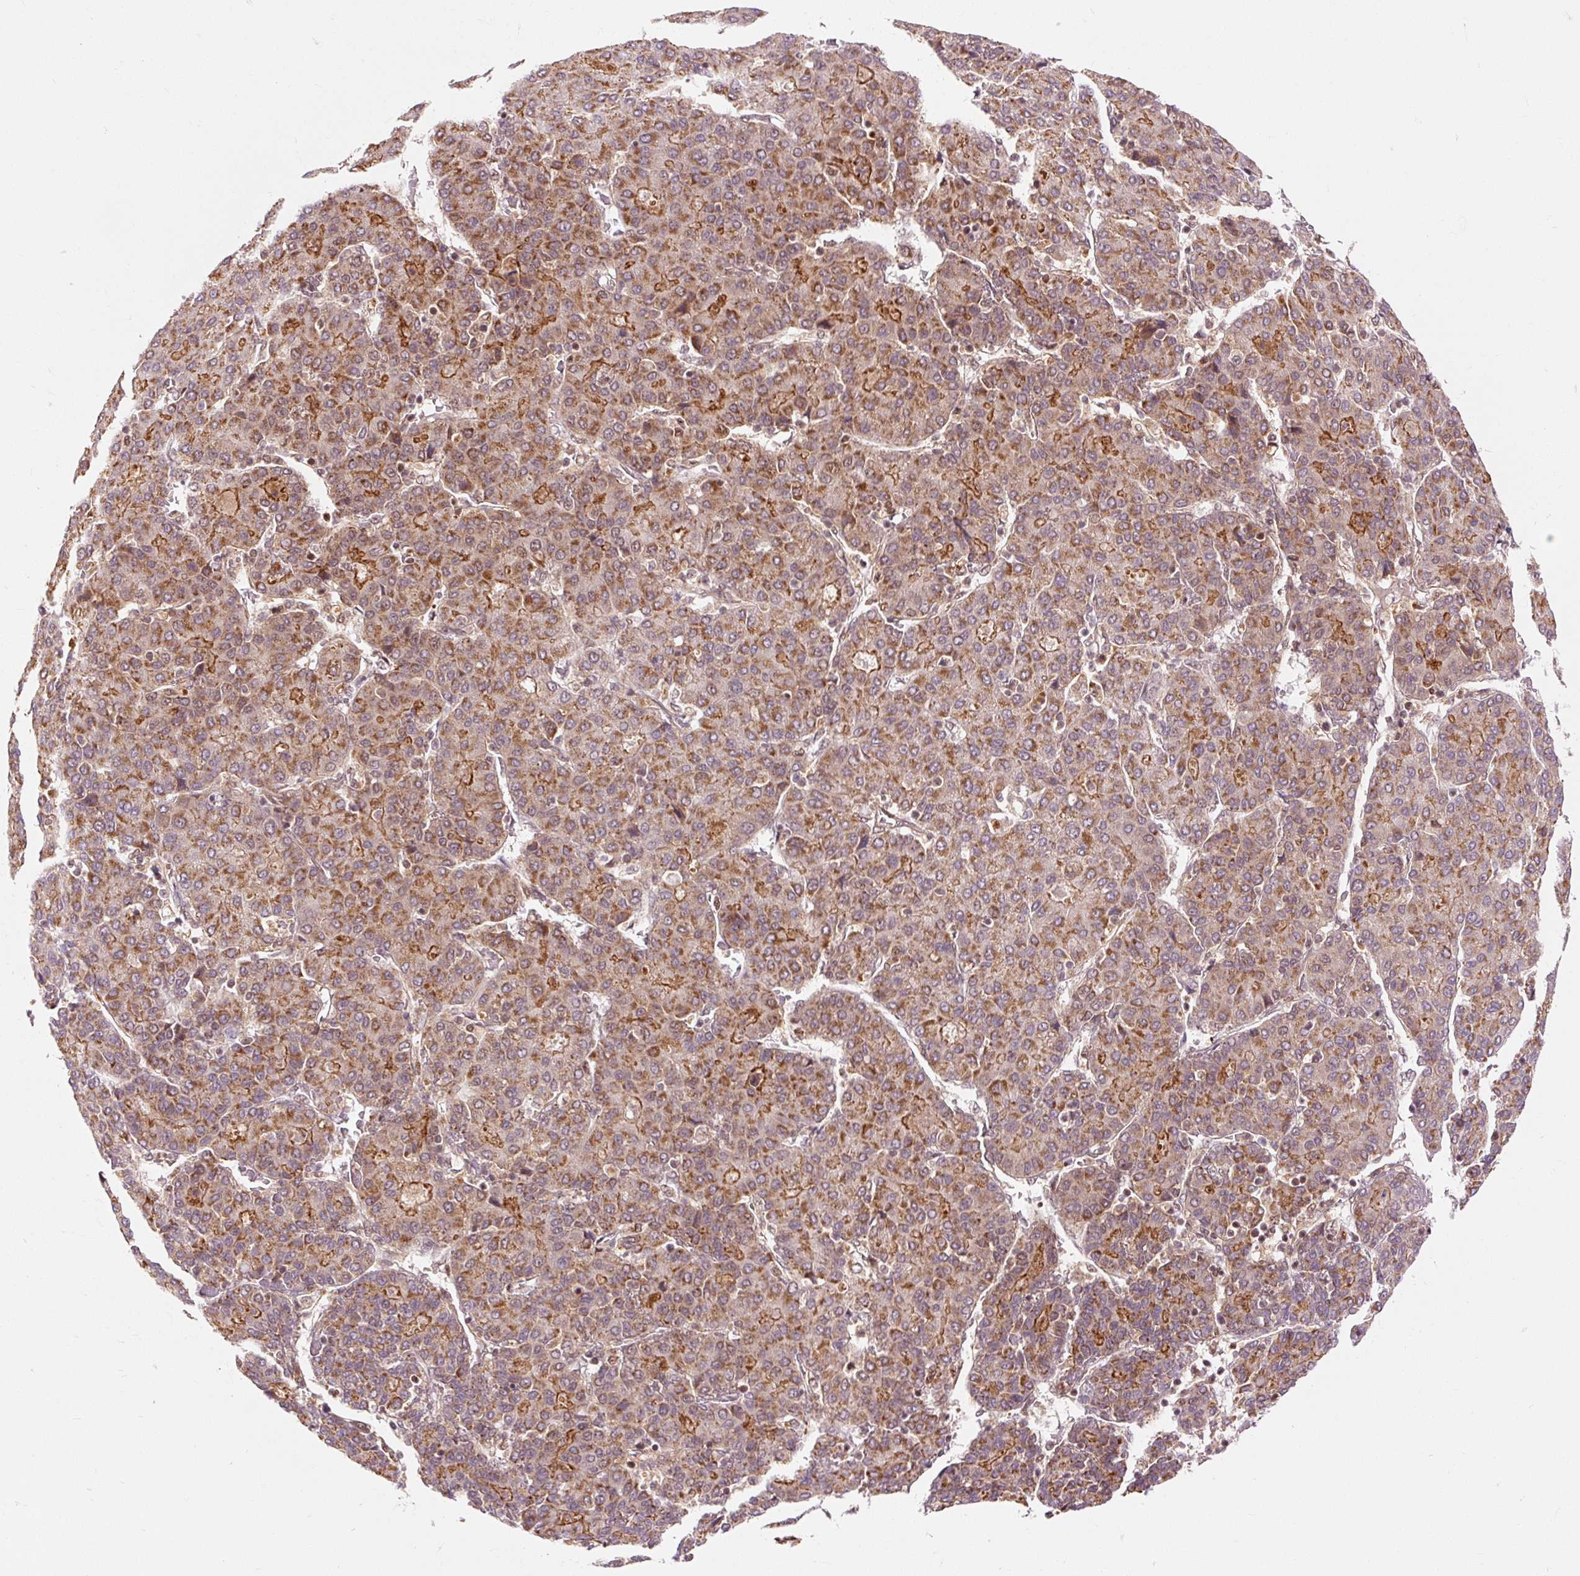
{"staining": {"intensity": "strong", "quantity": ">75%", "location": "cytoplasmic/membranous"}, "tissue": "liver cancer", "cell_type": "Tumor cells", "image_type": "cancer", "snomed": [{"axis": "morphology", "description": "Carcinoma, Hepatocellular, NOS"}, {"axis": "topography", "description": "Liver"}], "caption": "Immunohistochemistry (IHC) of hepatocellular carcinoma (liver) displays high levels of strong cytoplasmic/membranous expression in about >75% of tumor cells.", "gene": "CSTF1", "patient": {"sex": "male", "age": 65}}